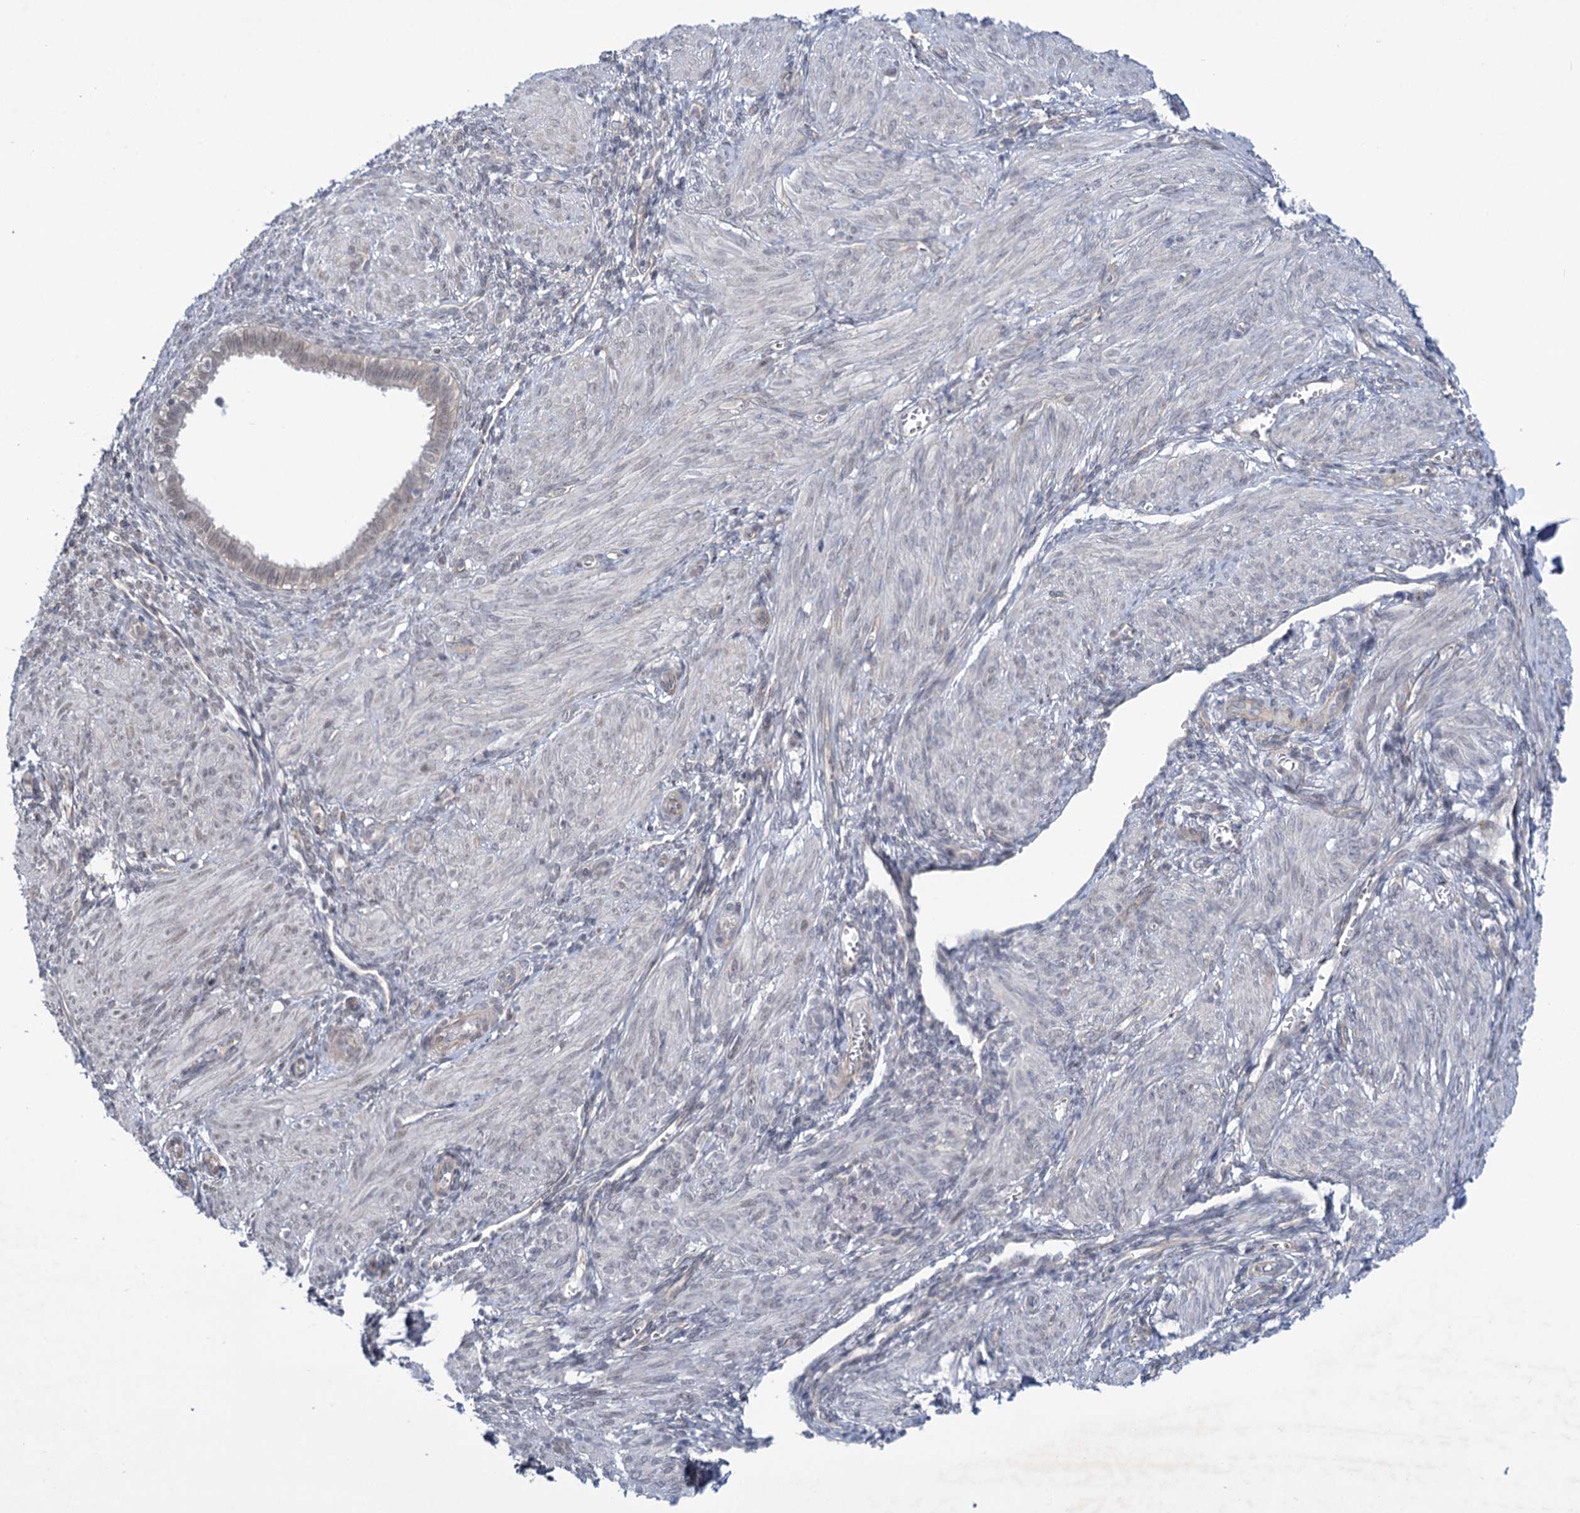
{"staining": {"intensity": "negative", "quantity": "none", "location": "none"}, "tissue": "smooth muscle", "cell_type": "Smooth muscle cells", "image_type": "normal", "snomed": [{"axis": "morphology", "description": "Normal tissue, NOS"}, {"axis": "topography", "description": "Smooth muscle"}], "caption": "High power microscopy histopathology image of an IHC image of normal smooth muscle, revealing no significant positivity in smooth muscle cells. Nuclei are stained in blue.", "gene": "MBLAC2", "patient": {"sex": "female", "age": 39}}